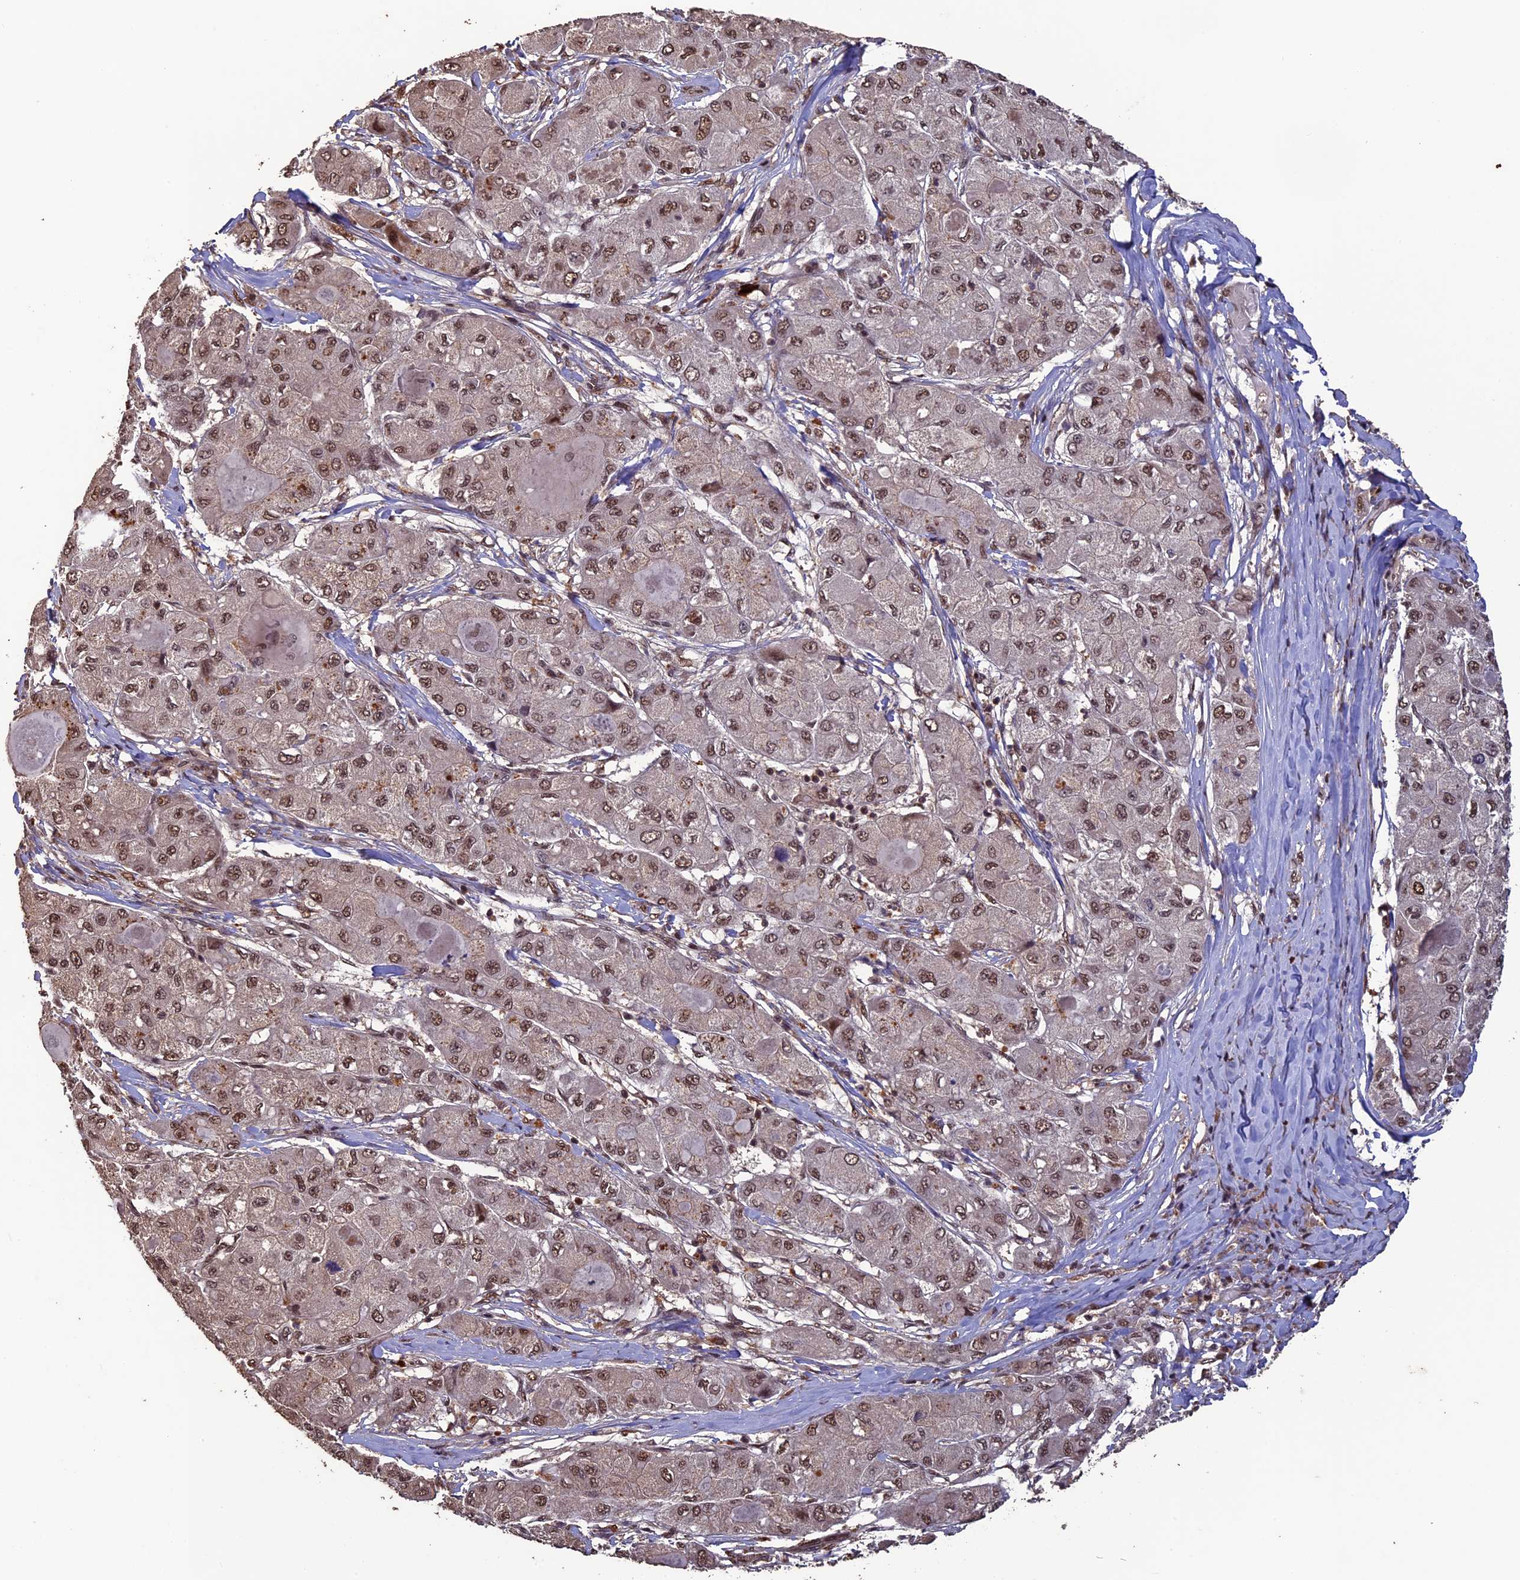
{"staining": {"intensity": "moderate", "quantity": ">75%", "location": "nuclear"}, "tissue": "liver cancer", "cell_type": "Tumor cells", "image_type": "cancer", "snomed": [{"axis": "morphology", "description": "Carcinoma, Hepatocellular, NOS"}, {"axis": "topography", "description": "Liver"}], "caption": "IHC of hepatocellular carcinoma (liver) reveals medium levels of moderate nuclear expression in approximately >75% of tumor cells.", "gene": "NAE1", "patient": {"sex": "male", "age": 80}}